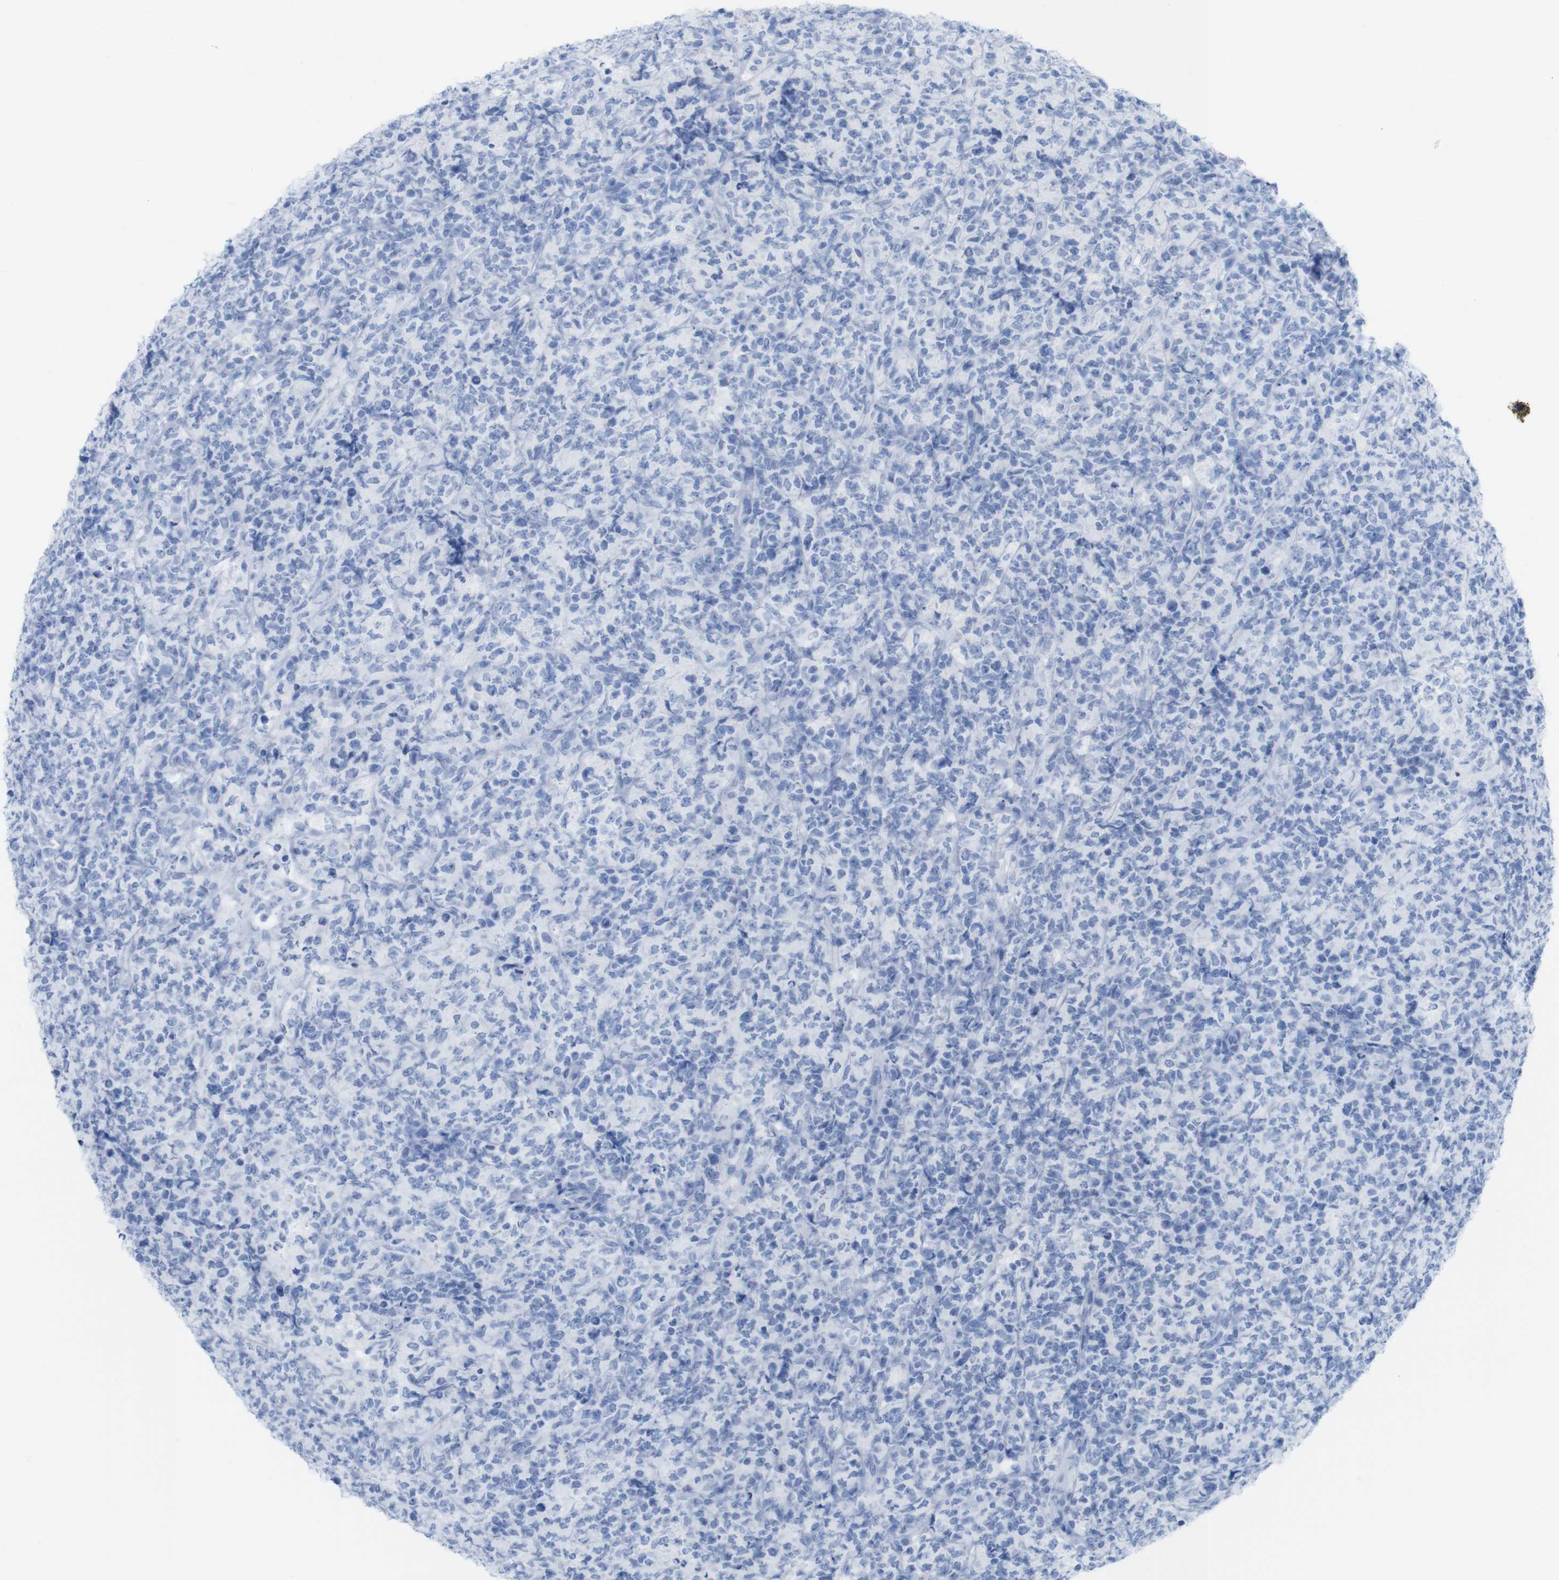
{"staining": {"intensity": "negative", "quantity": "none", "location": "none"}, "tissue": "lymphoma", "cell_type": "Tumor cells", "image_type": "cancer", "snomed": [{"axis": "morphology", "description": "Malignant lymphoma, non-Hodgkin's type, High grade"}, {"axis": "topography", "description": "Tonsil"}], "caption": "Photomicrograph shows no protein expression in tumor cells of lymphoma tissue.", "gene": "MYH7", "patient": {"sex": "female", "age": 36}}